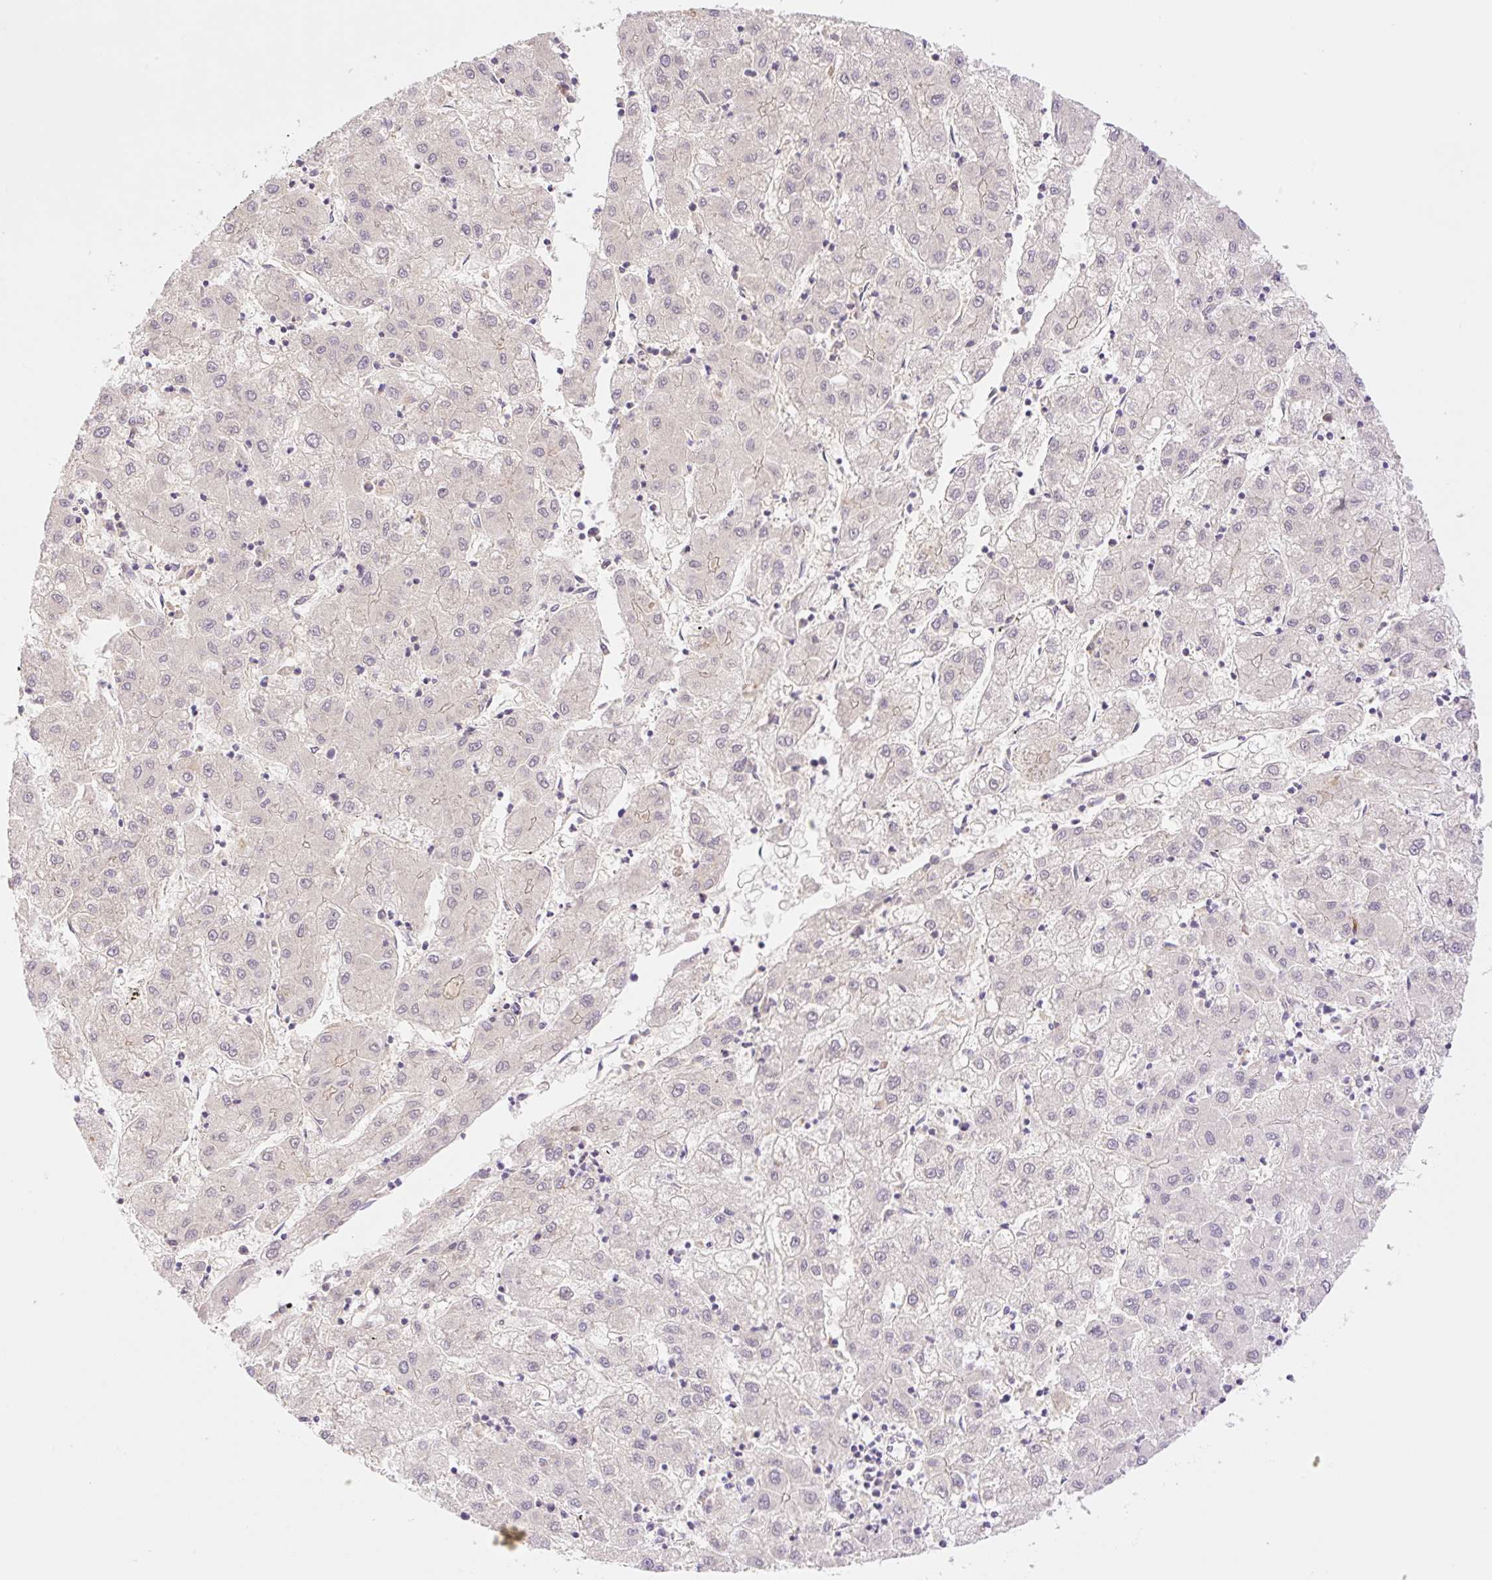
{"staining": {"intensity": "negative", "quantity": "none", "location": "none"}, "tissue": "liver cancer", "cell_type": "Tumor cells", "image_type": "cancer", "snomed": [{"axis": "morphology", "description": "Carcinoma, Hepatocellular, NOS"}, {"axis": "topography", "description": "Liver"}], "caption": "An IHC image of hepatocellular carcinoma (liver) is shown. There is no staining in tumor cells of hepatocellular carcinoma (liver).", "gene": "DENND5A", "patient": {"sex": "male", "age": 72}}